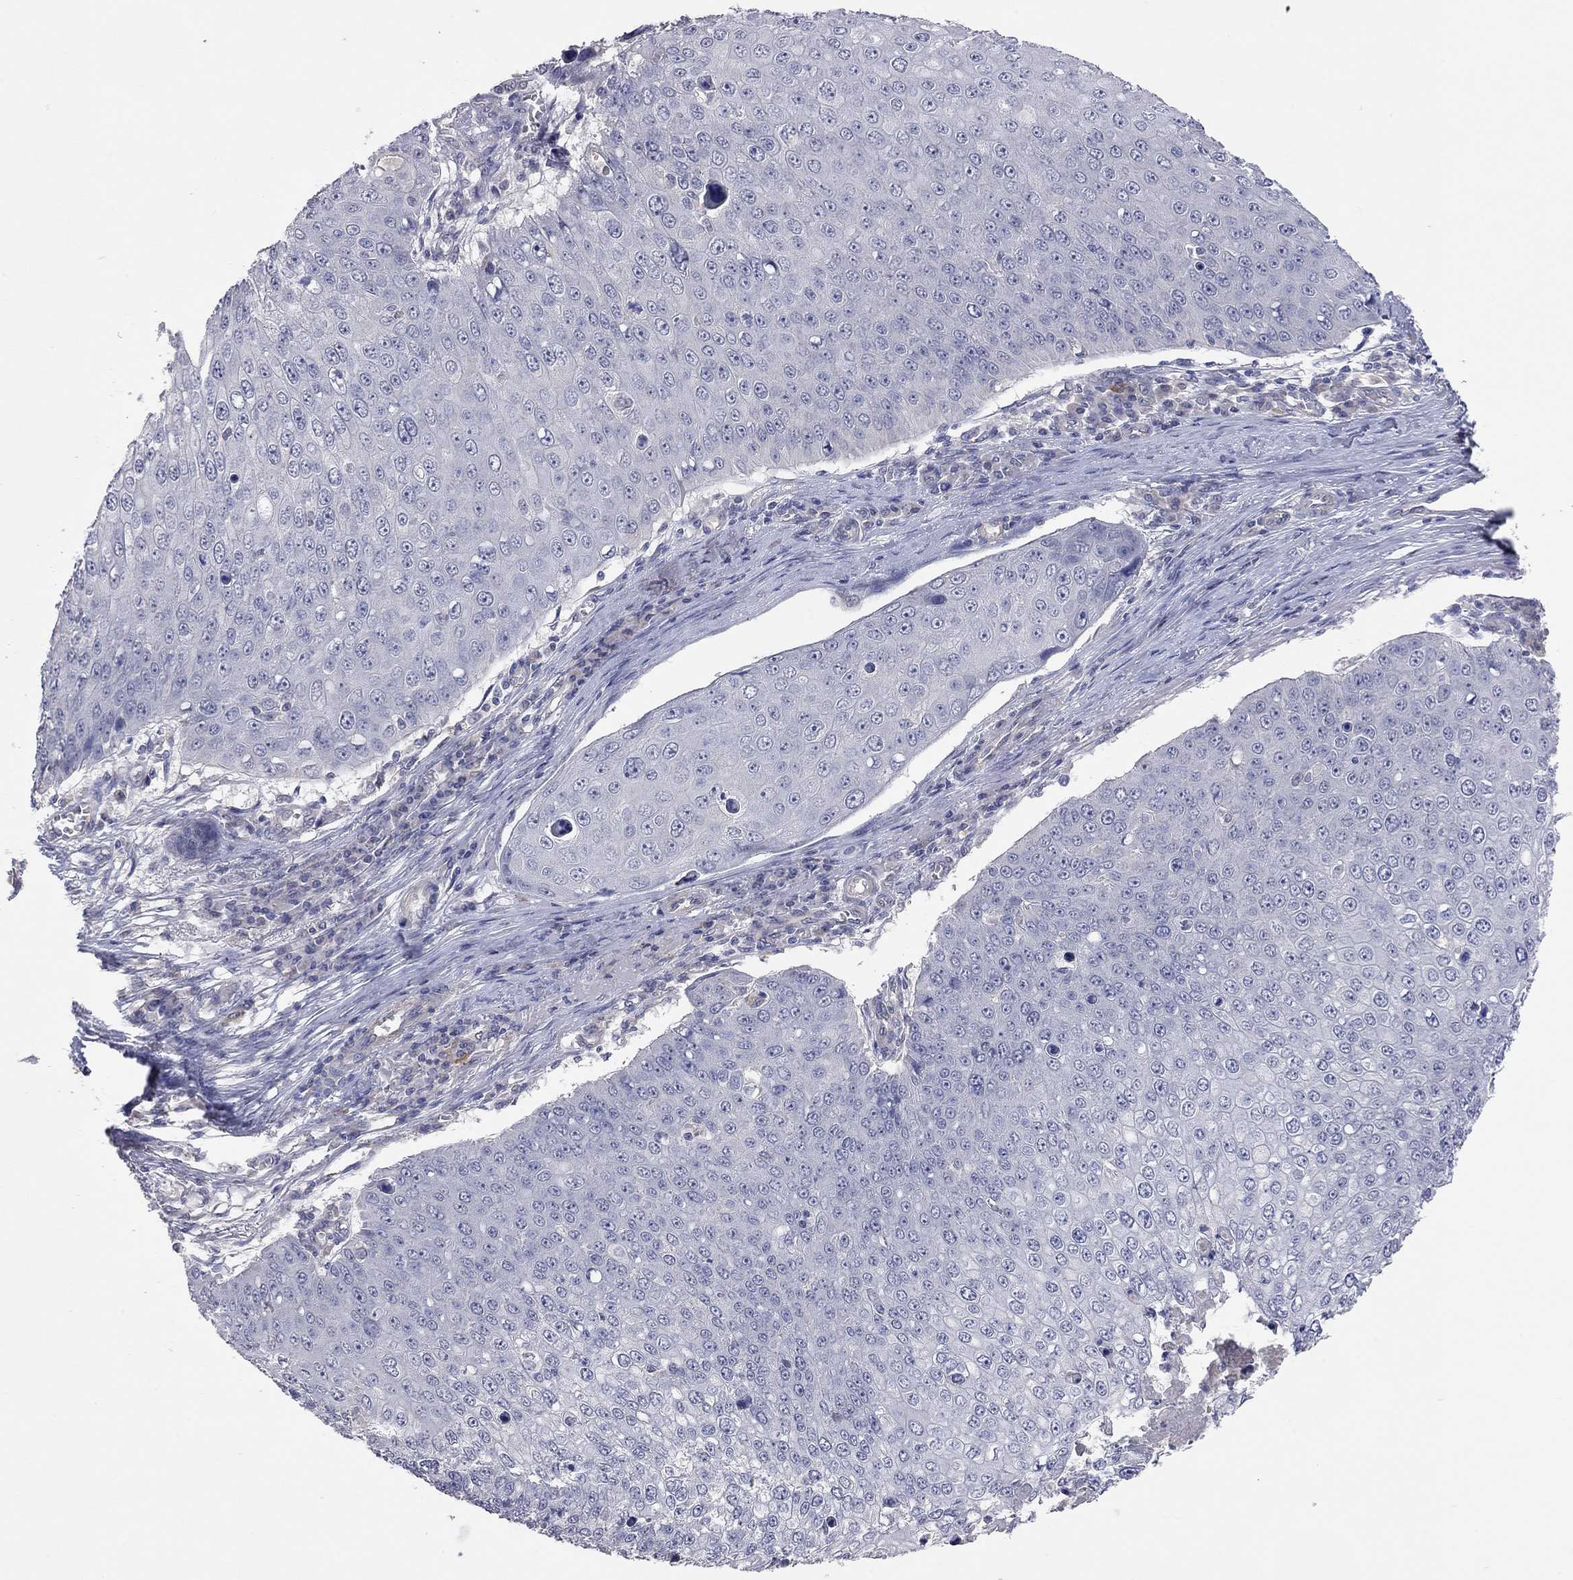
{"staining": {"intensity": "negative", "quantity": "none", "location": "none"}, "tissue": "skin cancer", "cell_type": "Tumor cells", "image_type": "cancer", "snomed": [{"axis": "morphology", "description": "Squamous cell carcinoma, NOS"}, {"axis": "topography", "description": "Skin"}], "caption": "The immunohistochemistry image has no significant positivity in tumor cells of skin cancer (squamous cell carcinoma) tissue. (DAB (3,3'-diaminobenzidine) IHC visualized using brightfield microscopy, high magnification).", "gene": "KCNB1", "patient": {"sex": "male", "age": 71}}